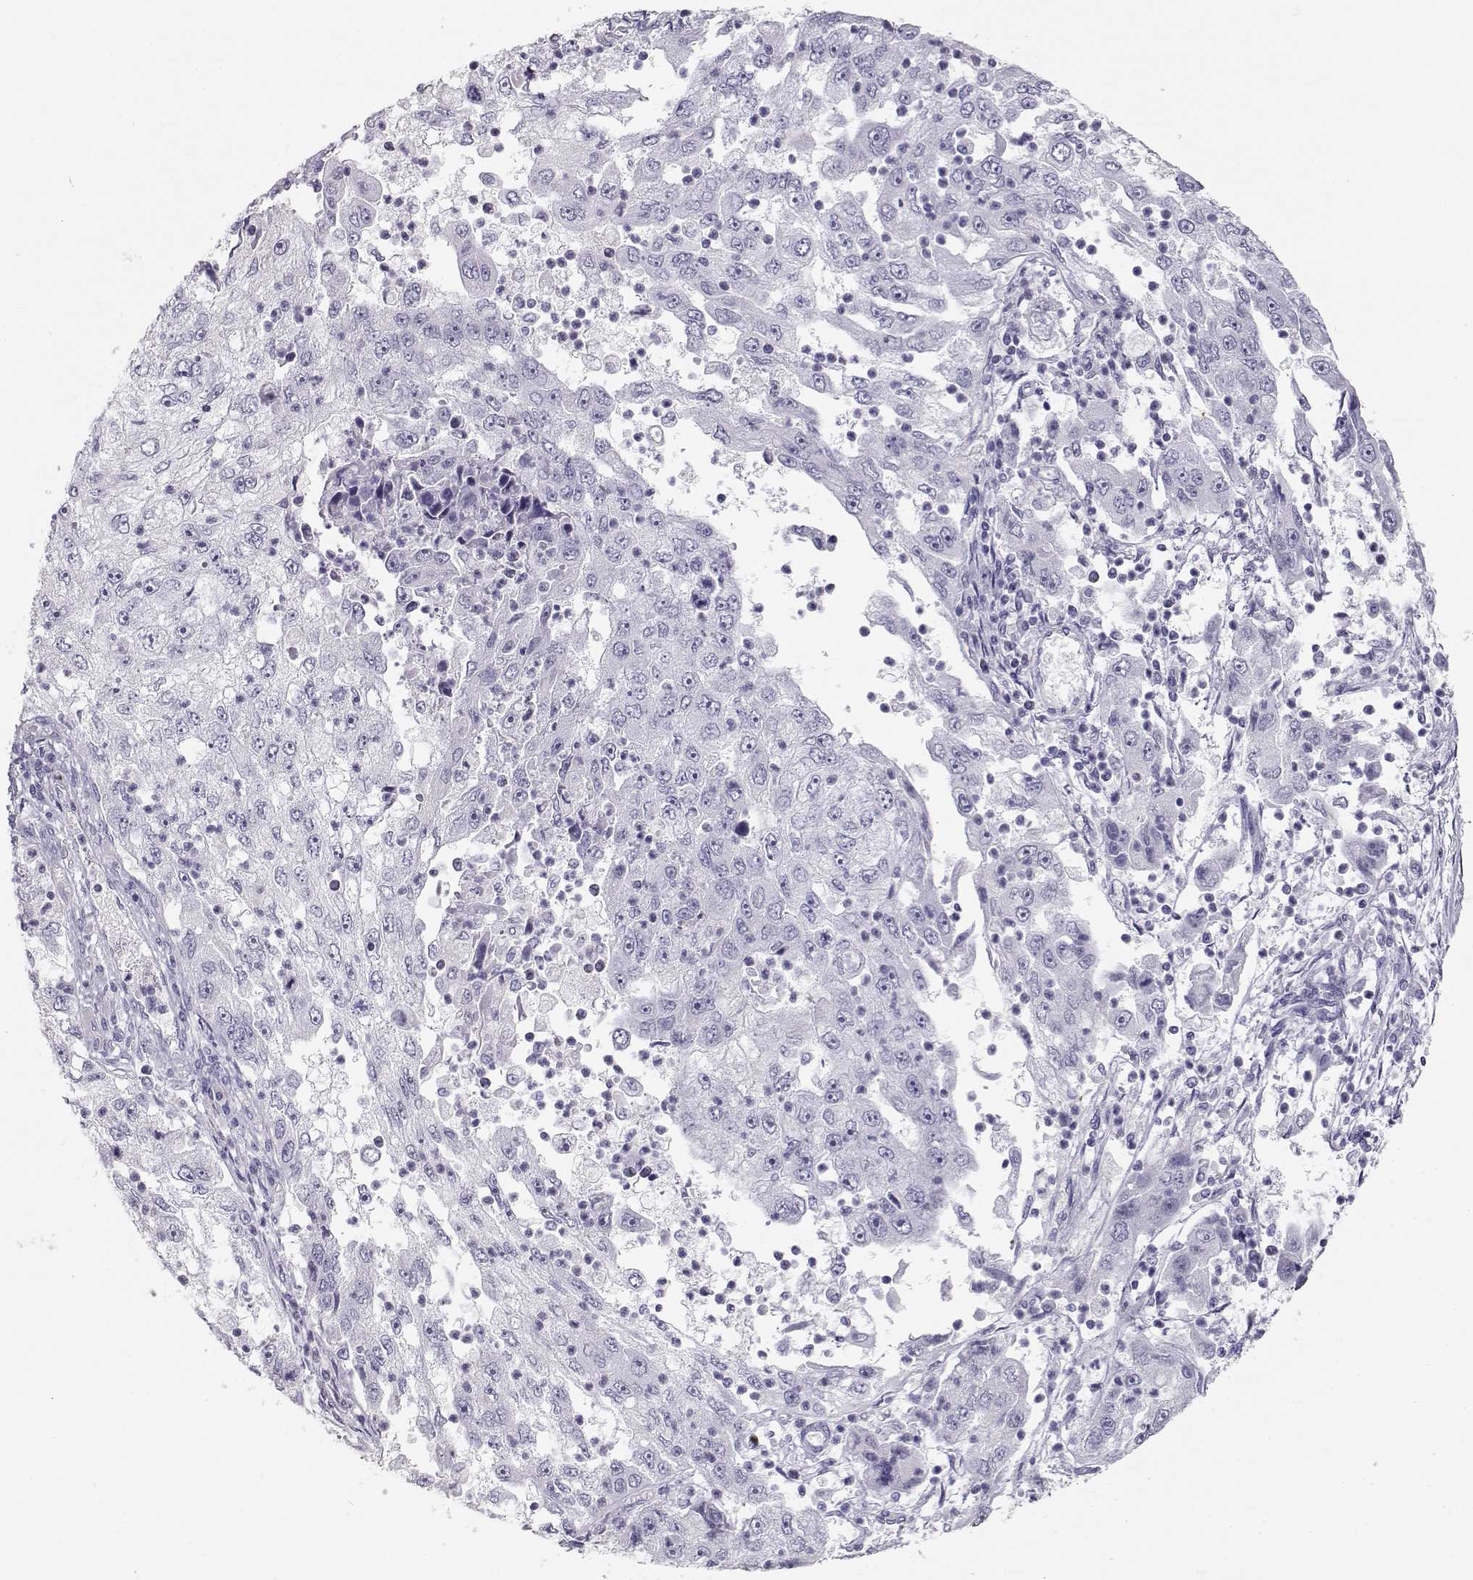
{"staining": {"intensity": "negative", "quantity": "none", "location": "none"}, "tissue": "cervical cancer", "cell_type": "Tumor cells", "image_type": "cancer", "snomed": [{"axis": "morphology", "description": "Squamous cell carcinoma, NOS"}, {"axis": "topography", "description": "Cervix"}], "caption": "IHC micrograph of neoplastic tissue: human cervical cancer (squamous cell carcinoma) stained with DAB exhibits no significant protein staining in tumor cells. (Brightfield microscopy of DAB (3,3'-diaminobenzidine) IHC at high magnification).", "gene": "TKTL1", "patient": {"sex": "female", "age": 36}}